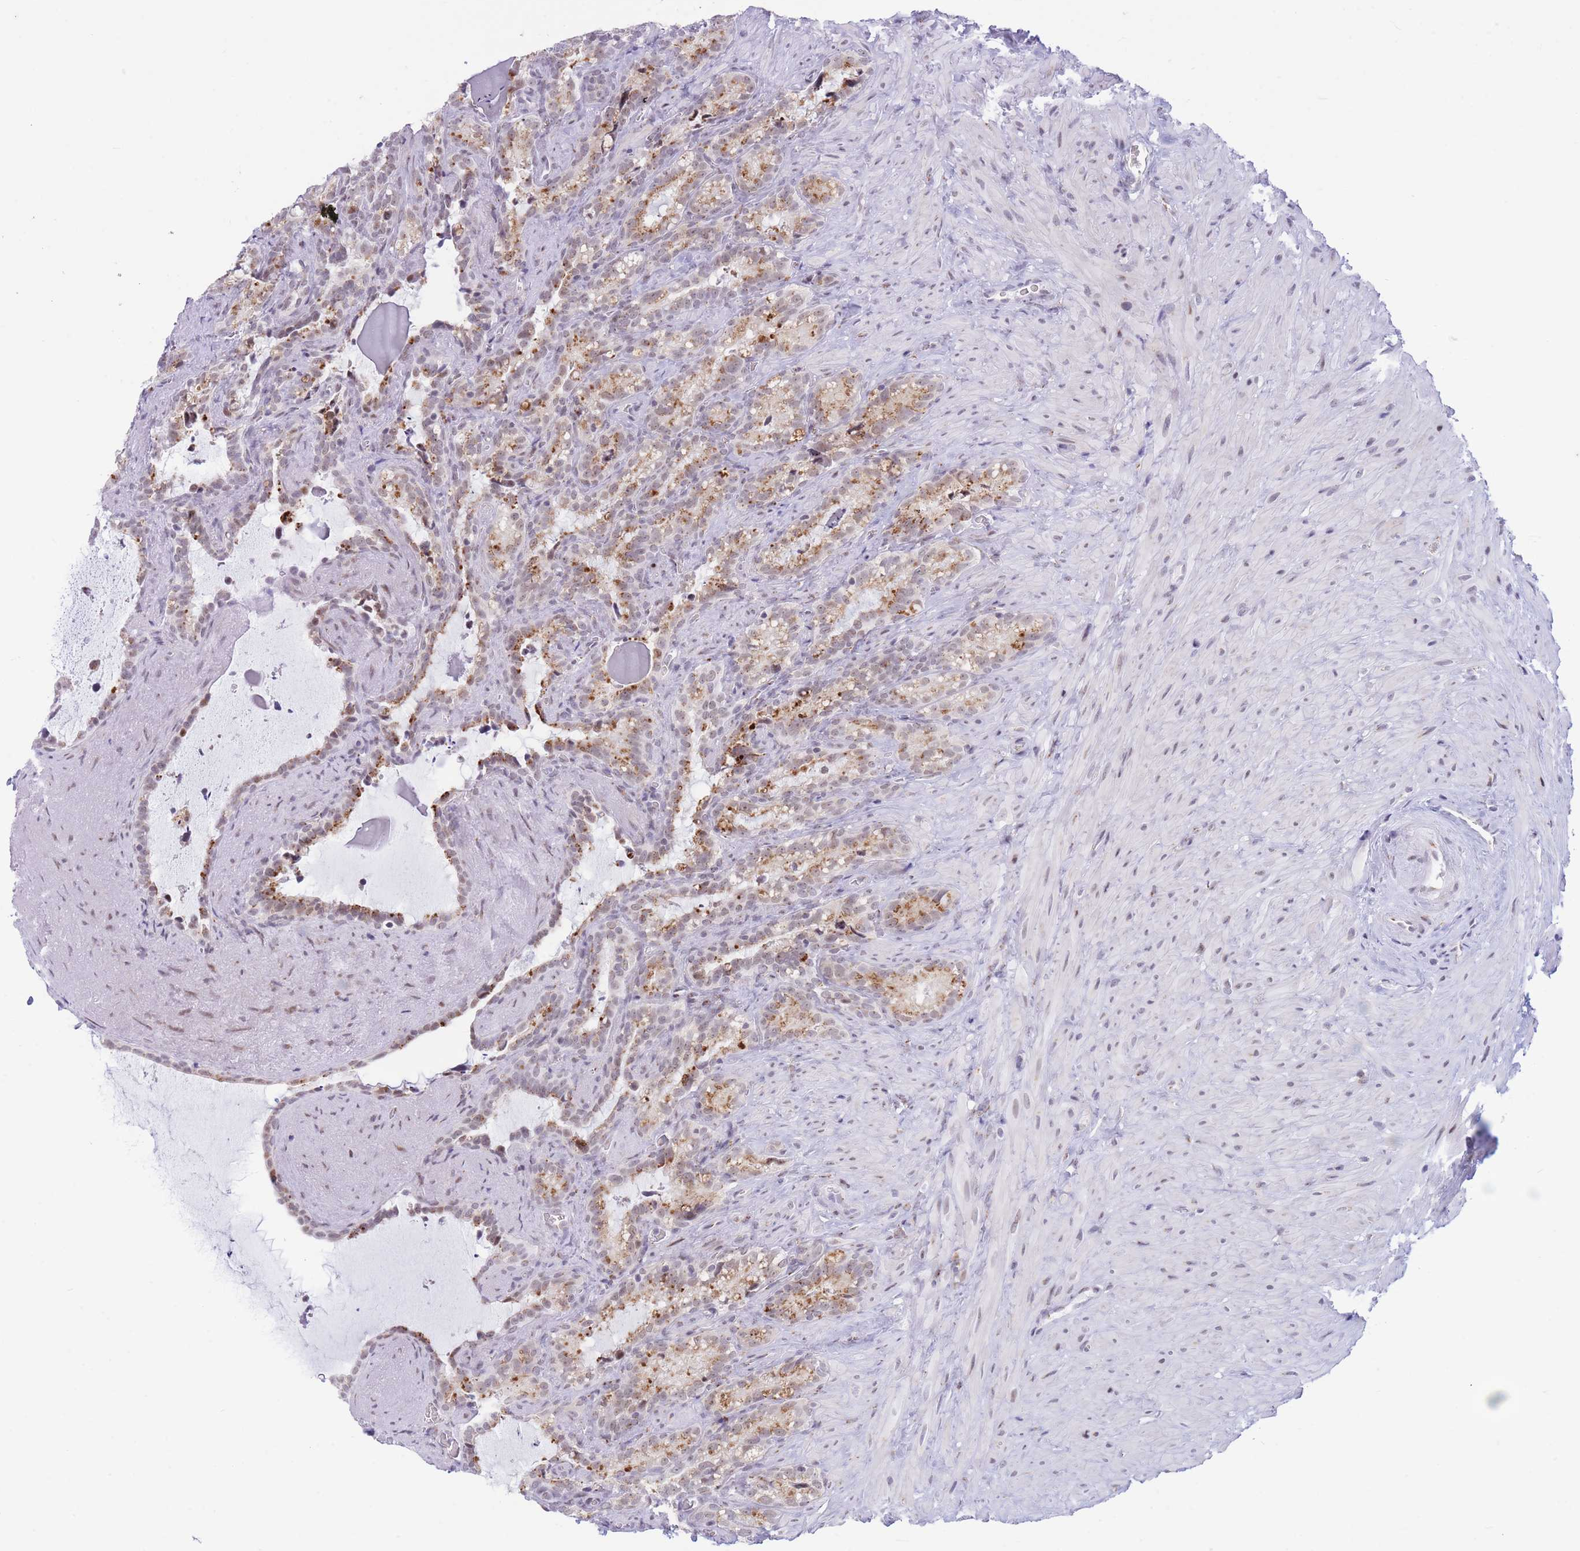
{"staining": {"intensity": "moderate", "quantity": ">75%", "location": "cytoplasmic/membranous,nuclear"}, "tissue": "seminal vesicle", "cell_type": "Glandular cells", "image_type": "normal", "snomed": [{"axis": "morphology", "description": "Normal tissue, NOS"}, {"axis": "topography", "description": "Prostate"}, {"axis": "topography", "description": "Seminal veicle"}], "caption": "Seminal vesicle was stained to show a protein in brown. There is medium levels of moderate cytoplasmic/membranous,nuclear positivity in about >75% of glandular cells. The protein is stained brown, and the nuclei are stained in blue (DAB (3,3'-diaminobenzidine) IHC with brightfield microscopy, high magnification).", "gene": "INO80C", "patient": {"sex": "male", "age": 58}}